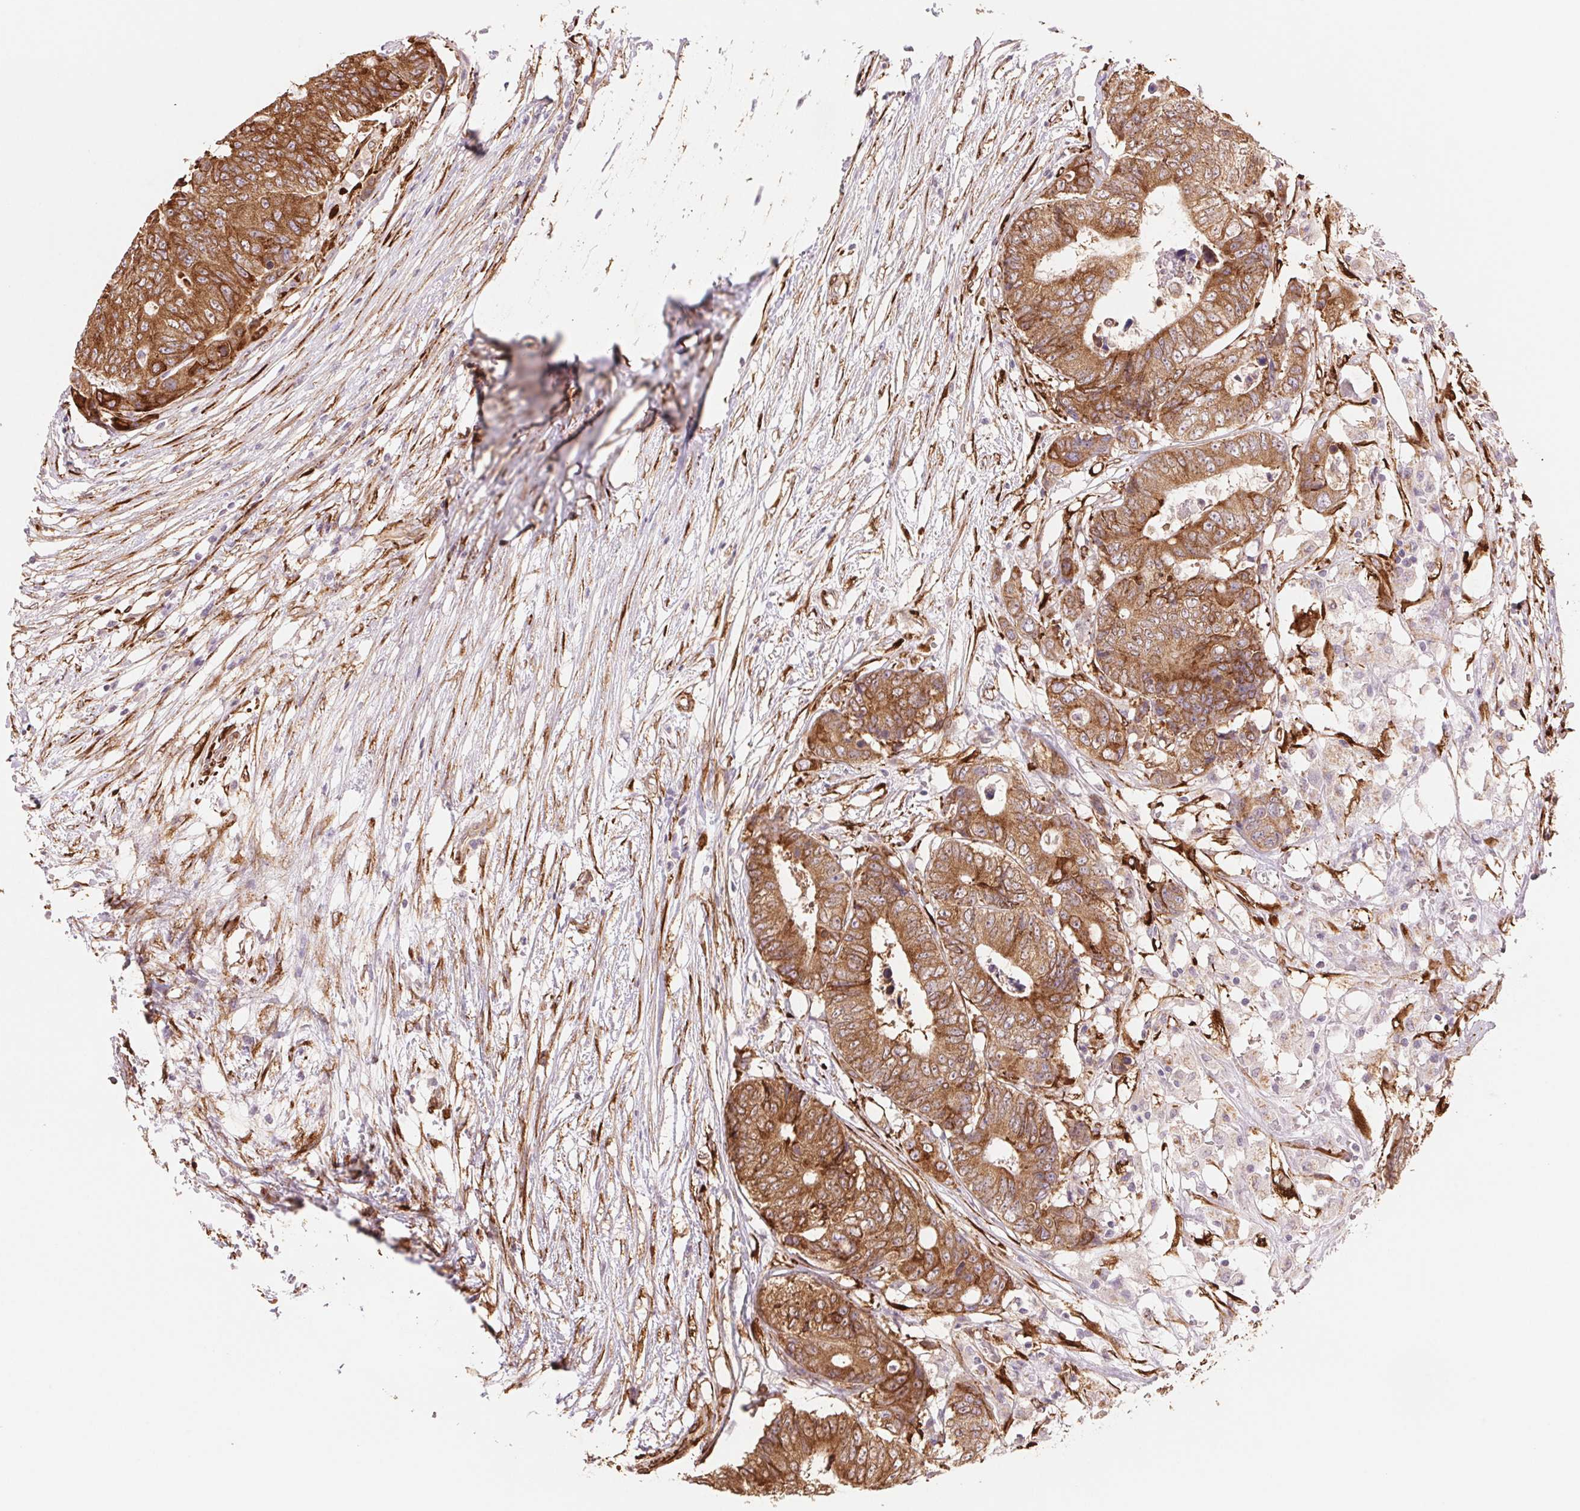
{"staining": {"intensity": "moderate", "quantity": ">75%", "location": "cytoplasmic/membranous"}, "tissue": "colorectal cancer", "cell_type": "Tumor cells", "image_type": "cancer", "snomed": [{"axis": "morphology", "description": "Adenocarcinoma, NOS"}, {"axis": "topography", "description": "Colon"}], "caption": "Colorectal adenocarcinoma stained for a protein (brown) reveals moderate cytoplasmic/membranous positive staining in approximately >75% of tumor cells.", "gene": "FKBP10", "patient": {"sex": "female", "age": 48}}